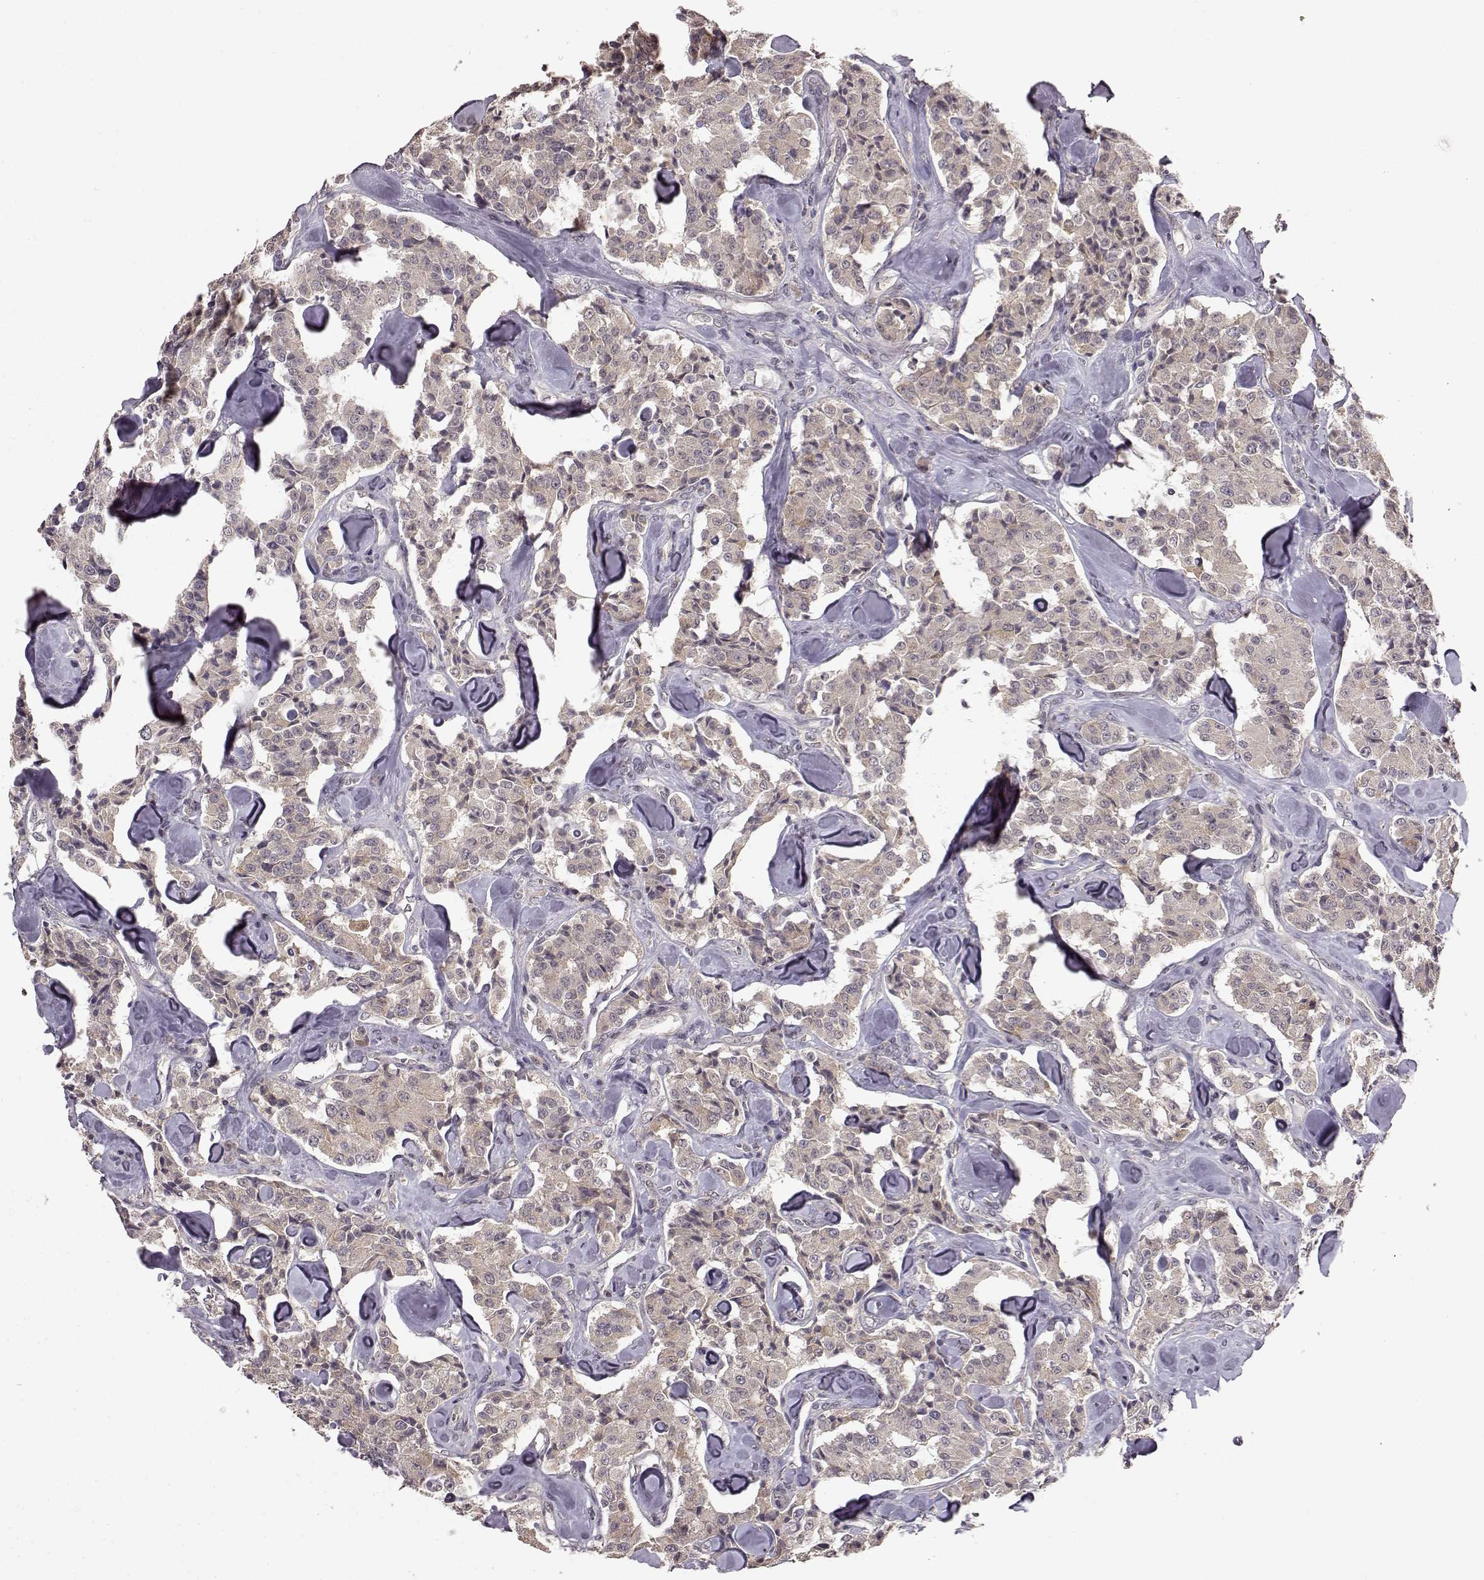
{"staining": {"intensity": "weak", "quantity": "<25%", "location": "cytoplasmic/membranous"}, "tissue": "carcinoid", "cell_type": "Tumor cells", "image_type": "cancer", "snomed": [{"axis": "morphology", "description": "Carcinoid, malignant, NOS"}, {"axis": "topography", "description": "Pancreas"}], "caption": "A high-resolution image shows IHC staining of carcinoid, which shows no significant positivity in tumor cells. (DAB (3,3'-diaminobenzidine) IHC with hematoxylin counter stain).", "gene": "NTRK2", "patient": {"sex": "male", "age": 41}}